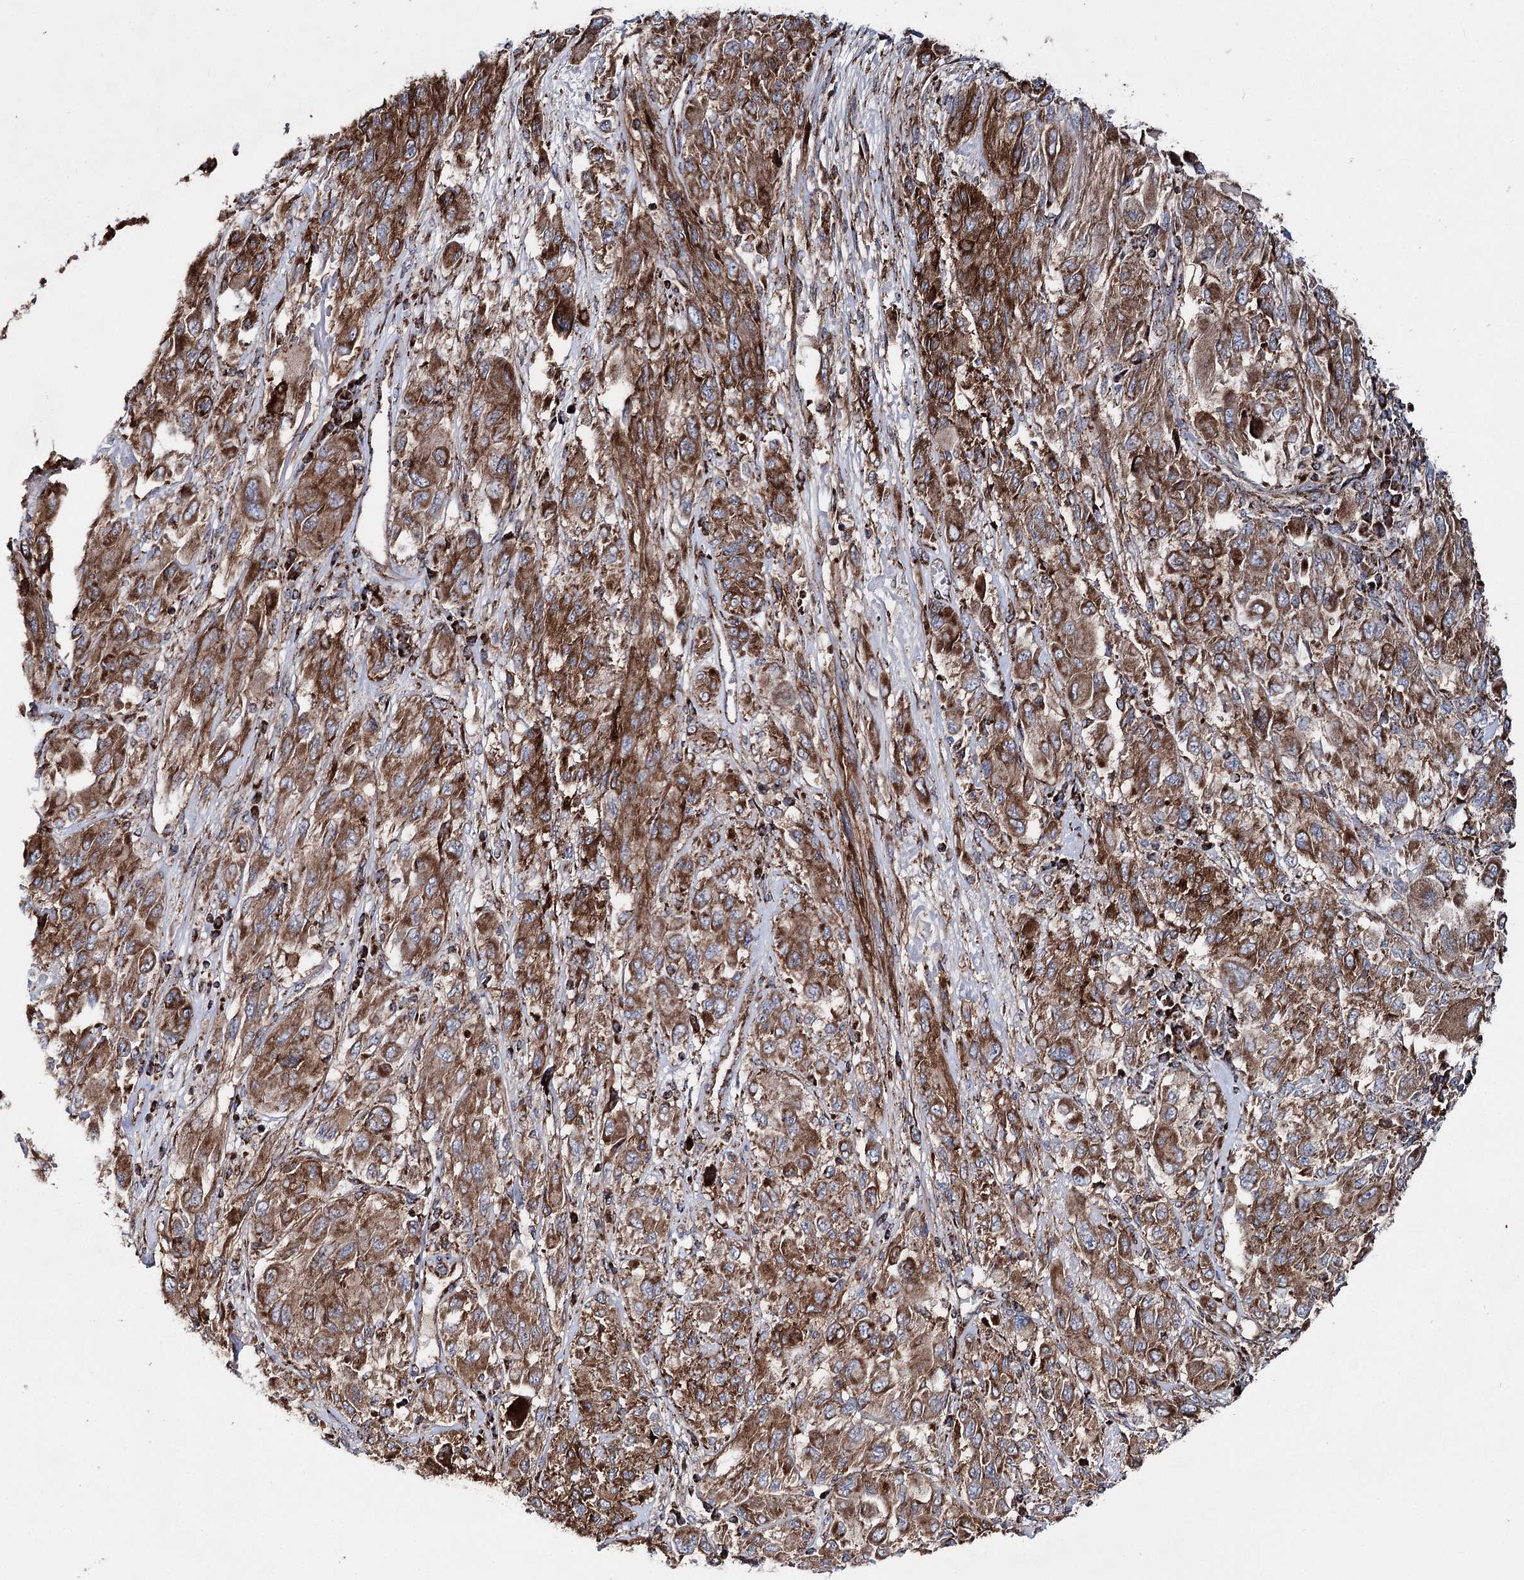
{"staining": {"intensity": "strong", "quantity": ">75%", "location": "cytoplasmic/membranous"}, "tissue": "melanoma", "cell_type": "Tumor cells", "image_type": "cancer", "snomed": [{"axis": "morphology", "description": "Malignant melanoma, NOS"}, {"axis": "topography", "description": "Skin"}], "caption": "Melanoma stained with DAB (3,3'-diaminobenzidine) immunohistochemistry (IHC) reveals high levels of strong cytoplasmic/membranous positivity in approximately >75% of tumor cells. (DAB (3,3'-diaminobenzidine) = brown stain, brightfield microscopy at high magnification).", "gene": "MSANTD2", "patient": {"sex": "female", "age": 91}}